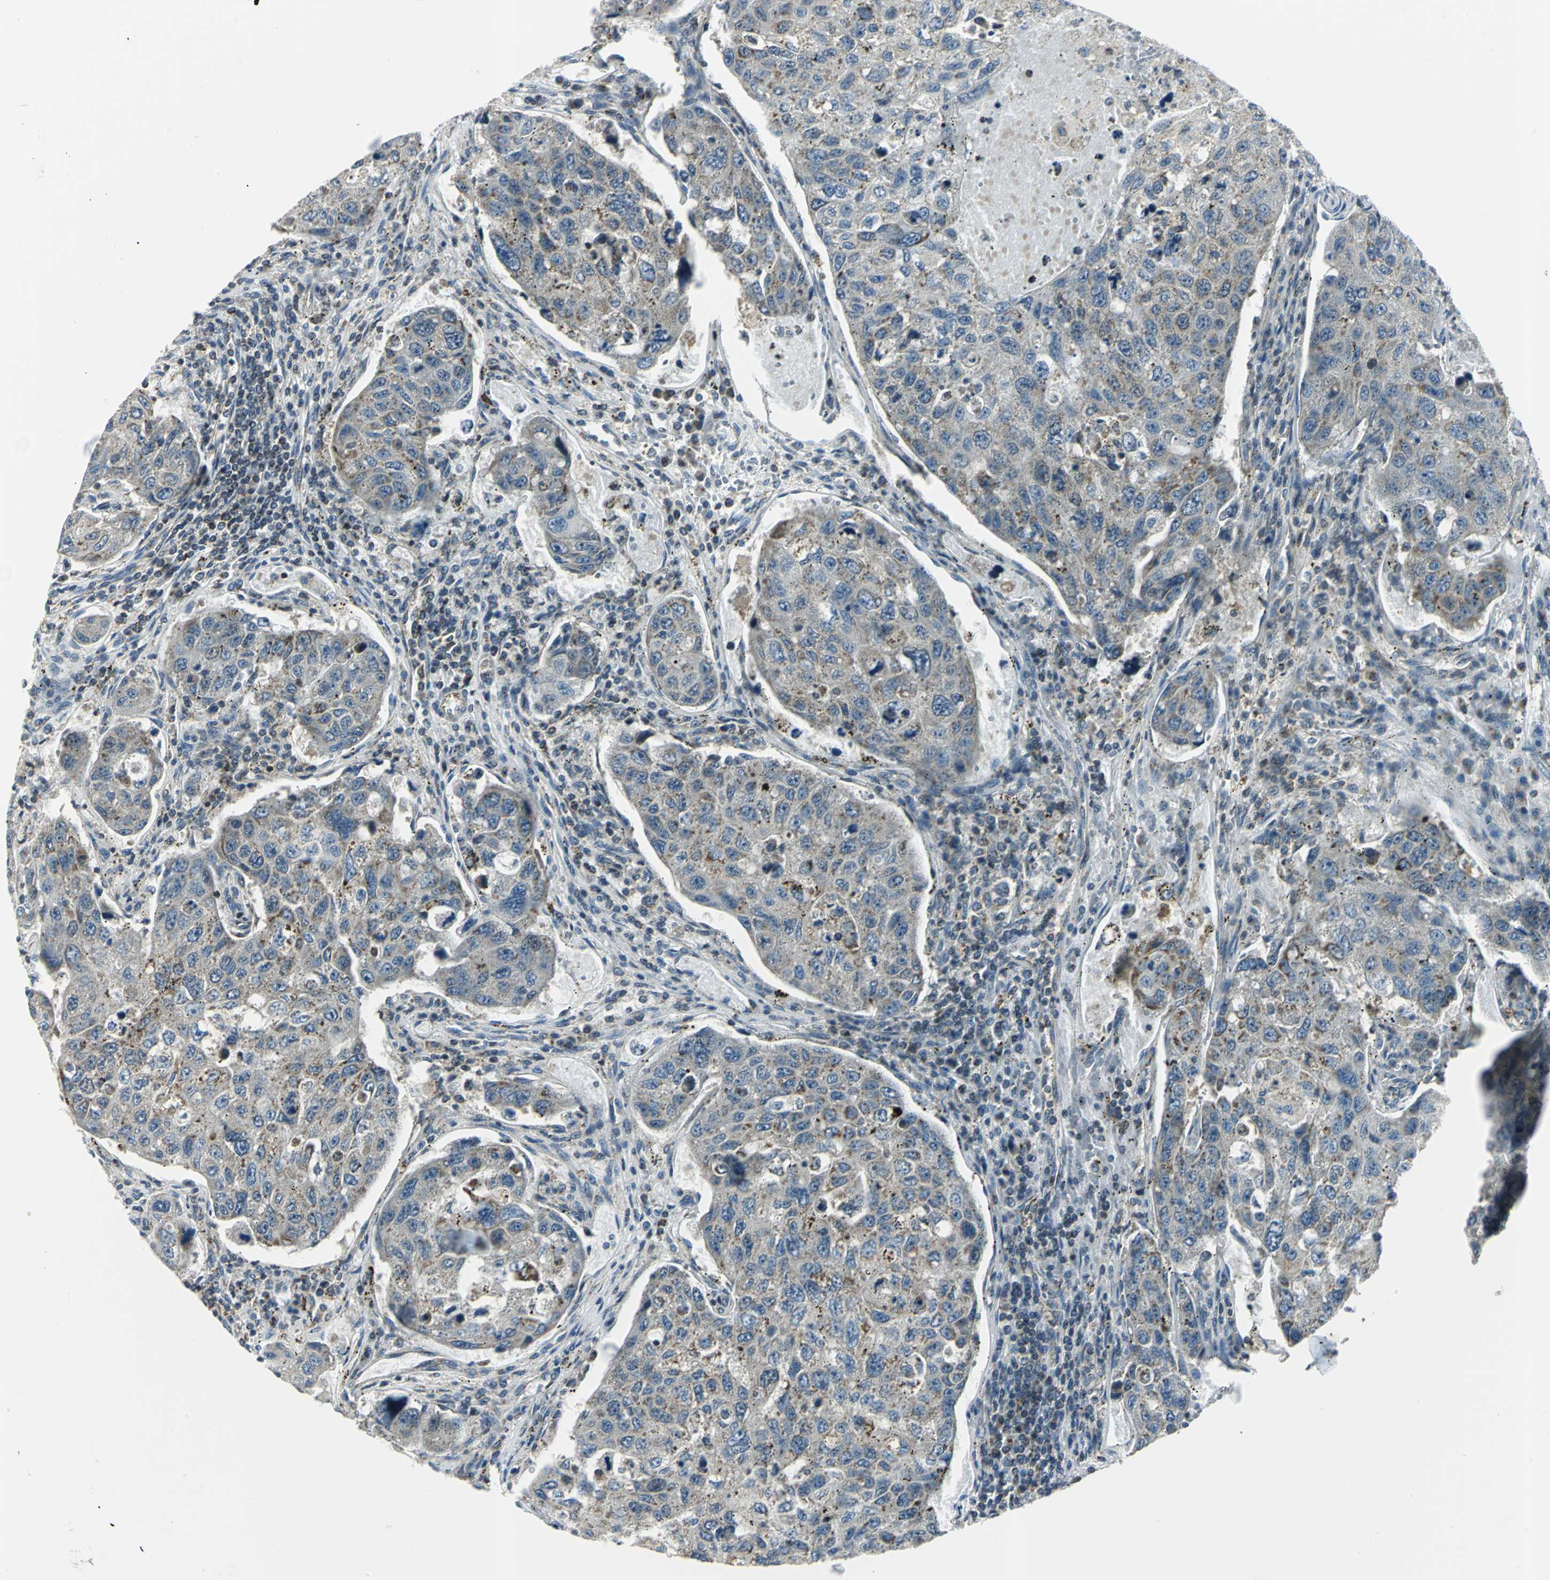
{"staining": {"intensity": "weak", "quantity": "25%-75%", "location": "cytoplasmic/membranous"}, "tissue": "urothelial cancer", "cell_type": "Tumor cells", "image_type": "cancer", "snomed": [{"axis": "morphology", "description": "Urothelial carcinoma, High grade"}, {"axis": "topography", "description": "Lymph node"}, {"axis": "topography", "description": "Urinary bladder"}], "caption": "A photomicrograph showing weak cytoplasmic/membranous staining in approximately 25%-75% of tumor cells in urothelial carcinoma (high-grade), as visualized by brown immunohistochemical staining.", "gene": "USP40", "patient": {"sex": "male", "age": 51}}